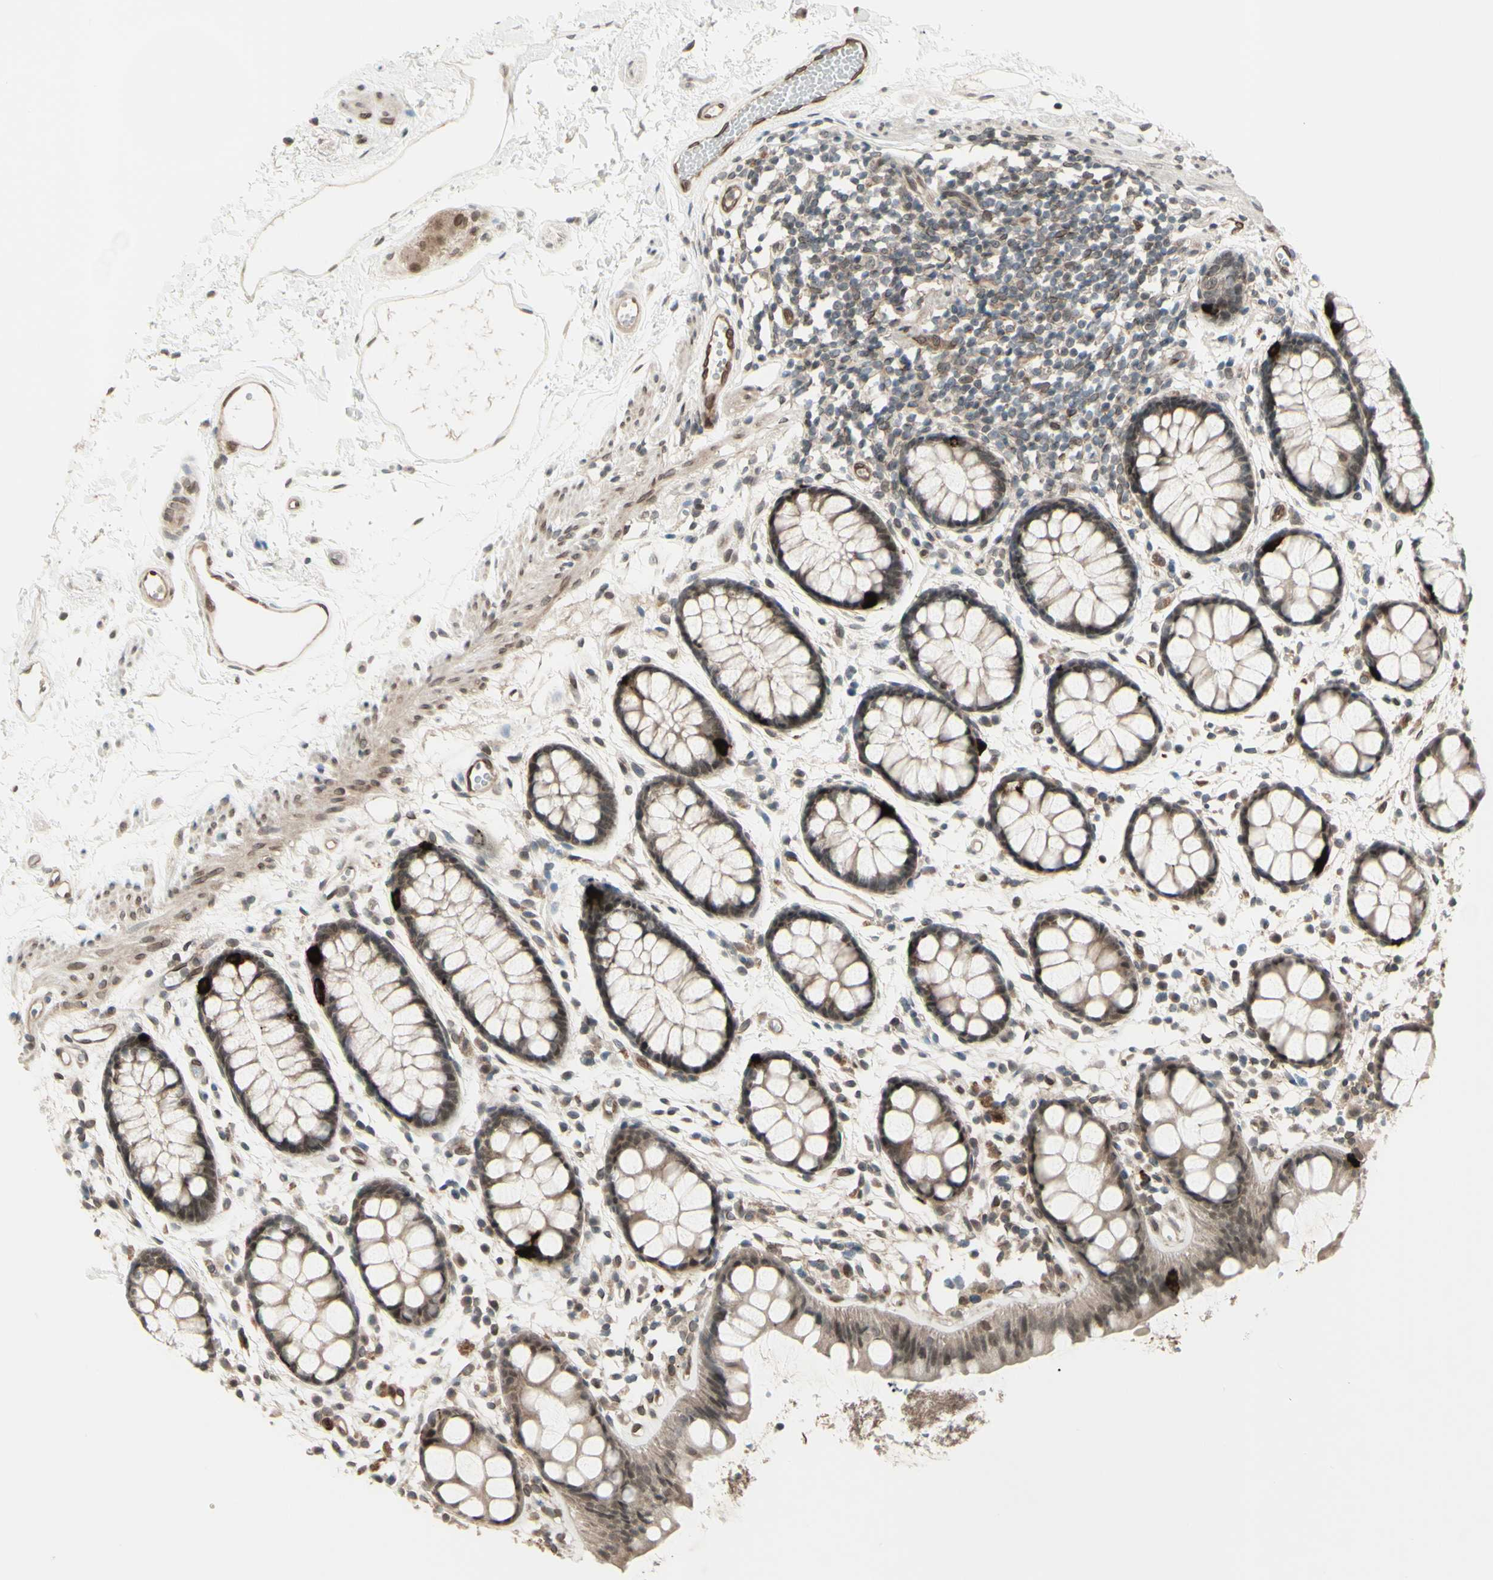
{"staining": {"intensity": "strong", "quantity": ">75%", "location": "cytoplasmic/membranous,nuclear"}, "tissue": "rectum", "cell_type": "Glandular cells", "image_type": "normal", "snomed": [{"axis": "morphology", "description": "Normal tissue, NOS"}, {"axis": "topography", "description": "Rectum"}], "caption": "Rectum stained for a protein (brown) shows strong cytoplasmic/membranous,nuclear positive staining in approximately >75% of glandular cells.", "gene": "MLF2", "patient": {"sex": "female", "age": 66}}